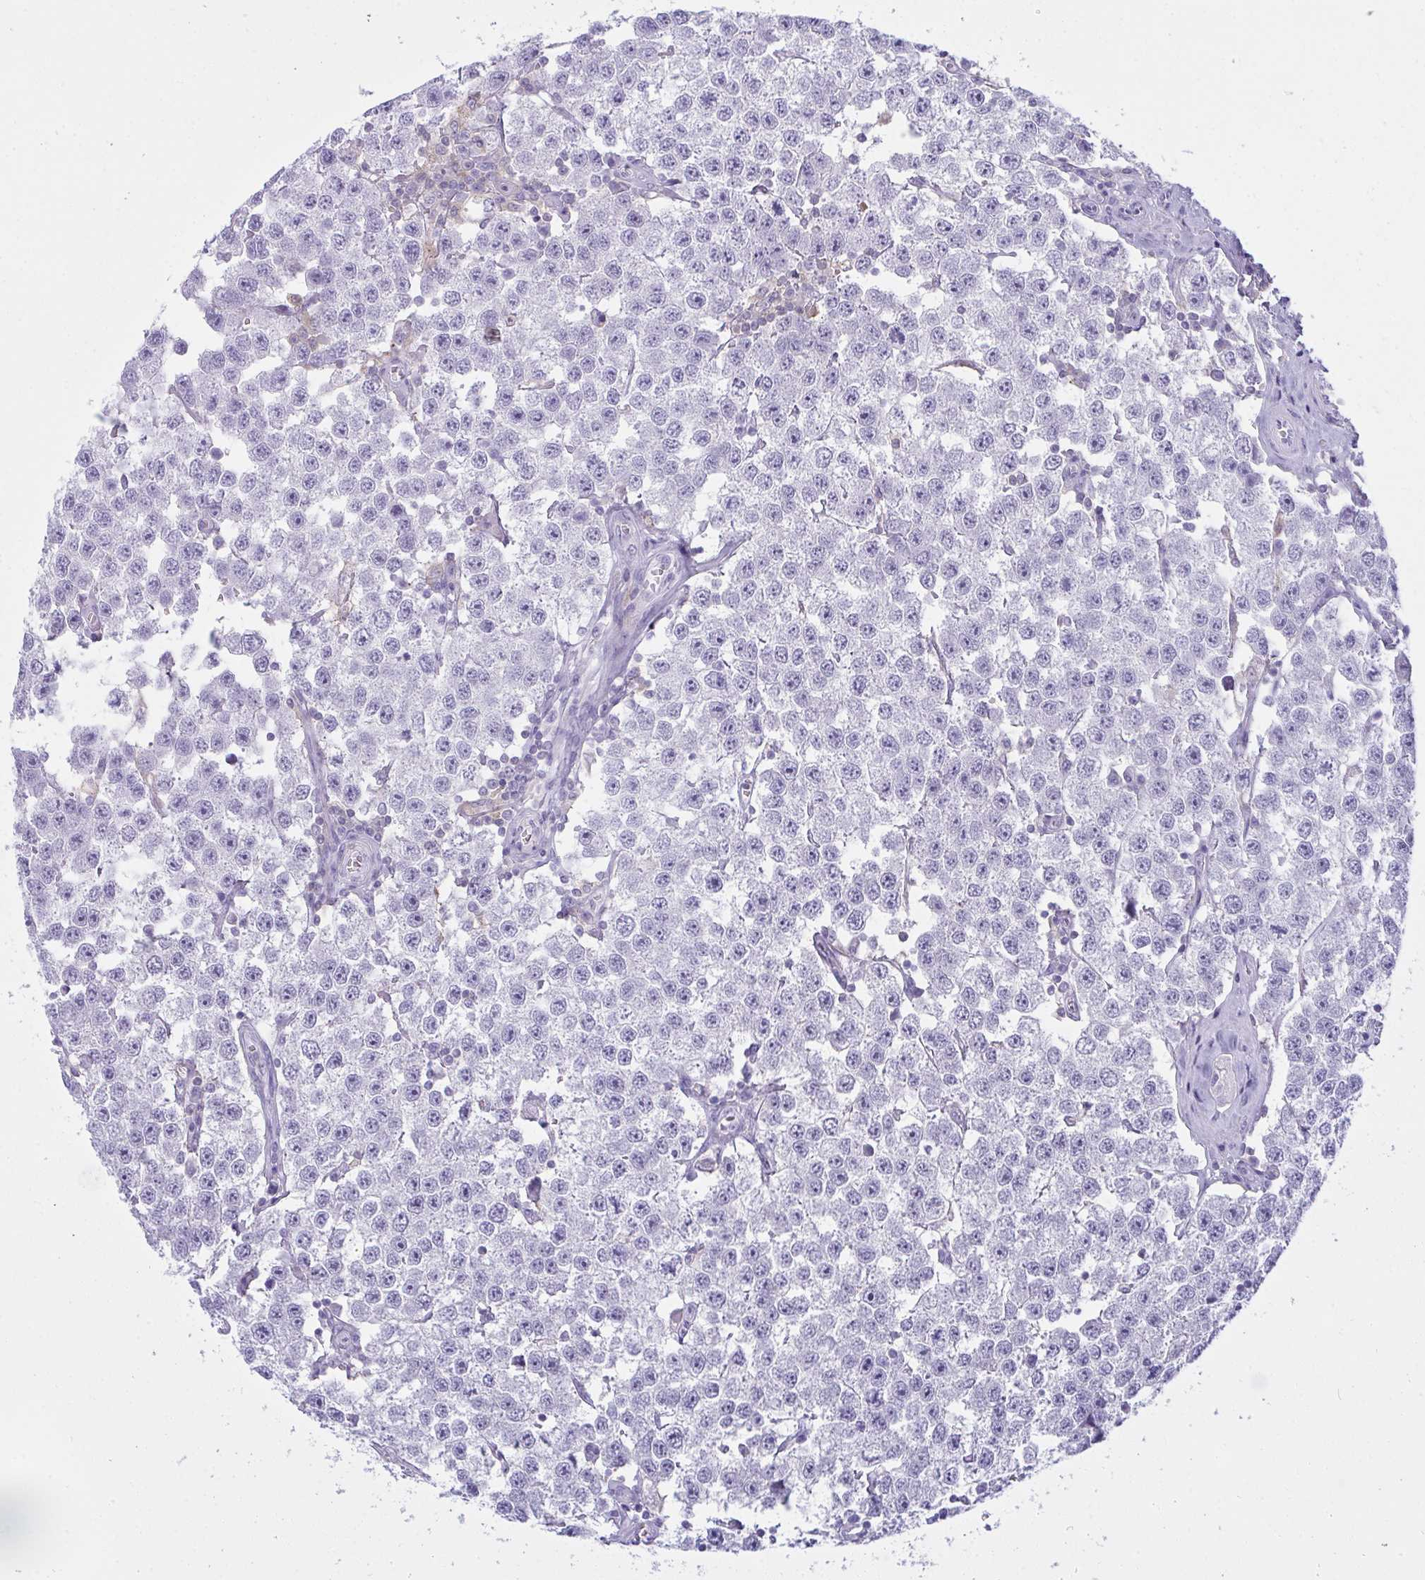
{"staining": {"intensity": "negative", "quantity": "none", "location": "none"}, "tissue": "testis cancer", "cell_type": "Tumor cells", "image_type": "cancer", "snomed": [{"axis": "morphology", "description": "Seminoma, NOS"}, {"axis": "topography", "description": "Testis"}], "caption": "This is an IHC photomicrograph of testis cancer. There is no staining in tumor cells.", "gene": "MYO1F", "patient": {"sex": "male", "age": 34}}